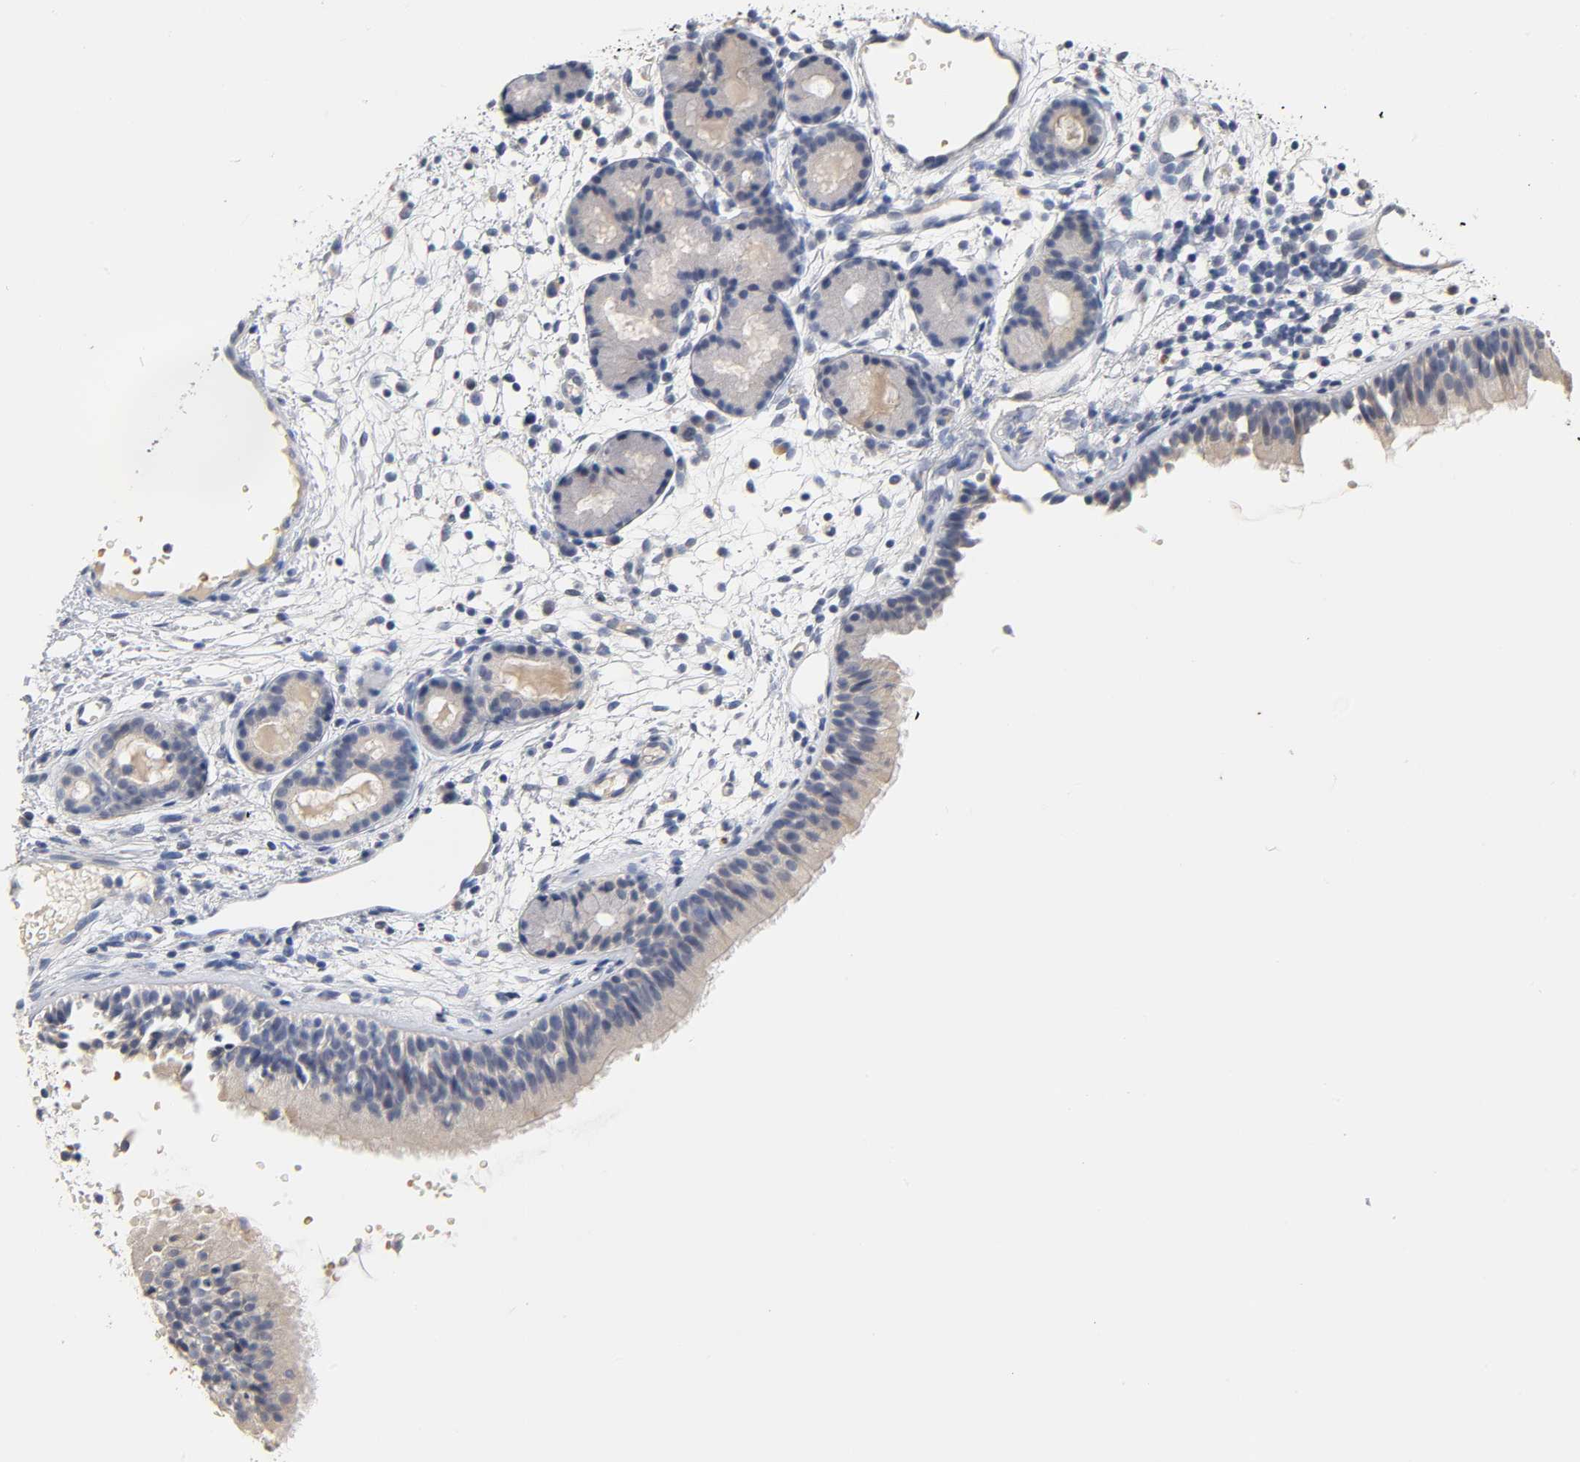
{"staining": {"intensity": "negative", "quantity": "none", "location": "none"}, "tissue": "nasopharynx", "cell_type": "Respiratory epithelial cells", "image_type": "normal", "snomed": [{"axis": "morphology", "description": "Normal tissue, NOS"}, {"axis": "morphology", "description": "Inflammation, NOS"}, {"axis": "topography", "description": "Nasopharynx"}], "caption": "Immunohistochemistry (IHC) micrograph of benign nasopharynx: human nasopharynx stained with DAB shows no significant protein positivity in respiratory epithelial cells. (DAB IHC with hematoxylin counter stain).", "gene": "OVOL1", "patient": {"sex": "female", "age": 55}}